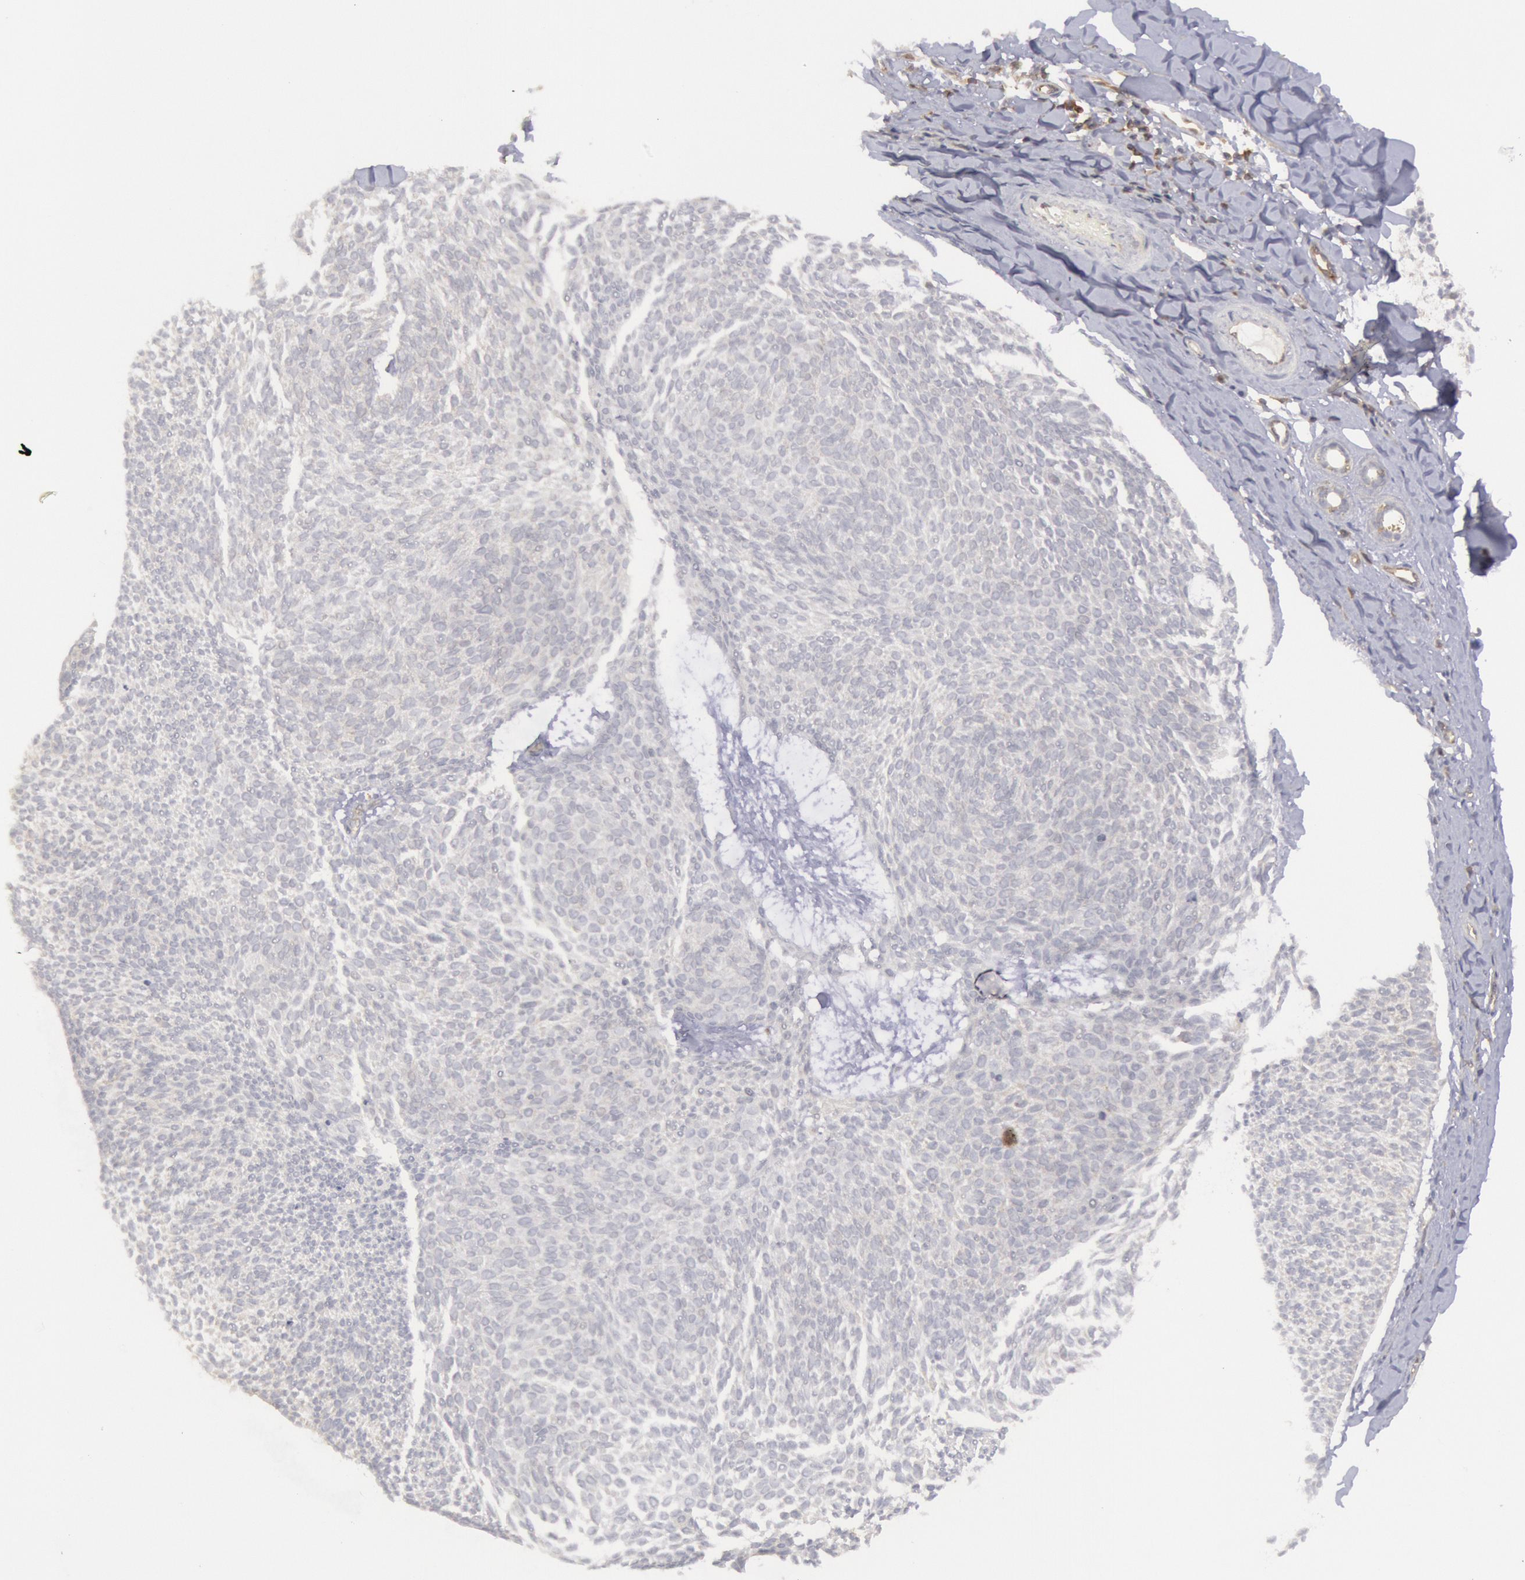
{"staining": {"intensity": "negative", "quantity": "none", "location": "none"}, "tissue": "skin cancer", "cell_type": "Tumor cells", "image_type": "cancer", "snomed": [{"axis": "morphology", "description": "Basal cell carcinoma"}, {"axis": "topography", "description": "Skin"}], "caption": "Immunohistochemical staining of human basal cell carcinoma (skin) displays no significant positivity in tumor cells. The staining is performed using DAB brown chromogen with nuclei counter-stained in using hematoxylin.", "gene": "IKBKB", "patient": {"sex": "male", "age": 84}}